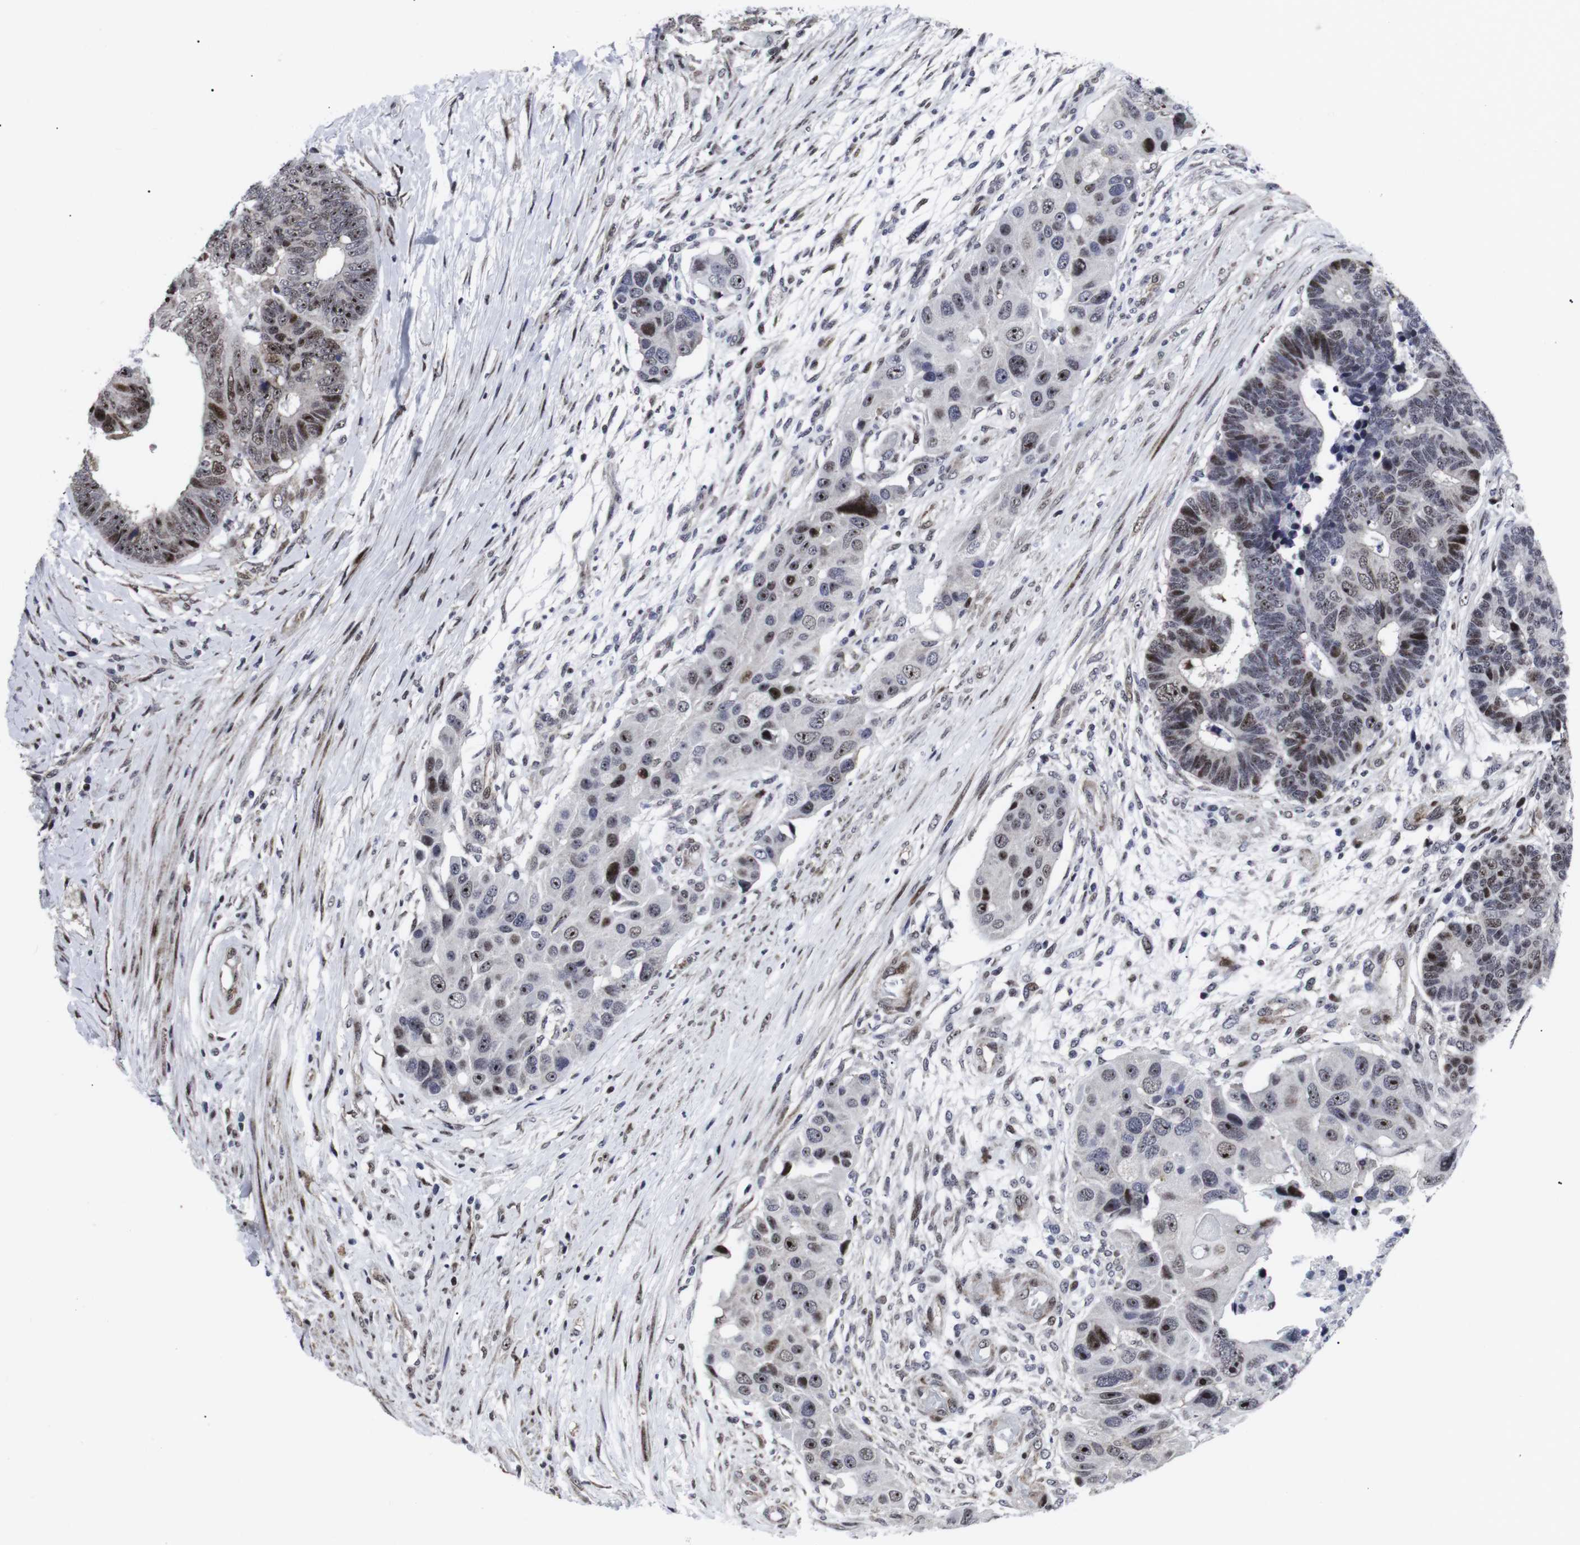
{"staining": {"intensity": "moderate", "quantity": "25%-75%", "location": "nuclear"}, "tissue": "colorectal cancer", "cell_type": "Tumor cells", "image_type": "cancer", "snomed": [{"axis": "morphology", "description": "Adenocarcinoma, NOS"}, {"axis": "topography", "description": "Rectum"}], "caption": "Immunohistochemistry of colorectal adenocarcinoma exhibits medium levels of moderate nuclear positivity in about 25%-75% of tumor cells. (brown staining indicates protein expression, while blue staining denotes nuclei).", "gene": "MLH1", "patient": {"sex": "male", "age": 51}}